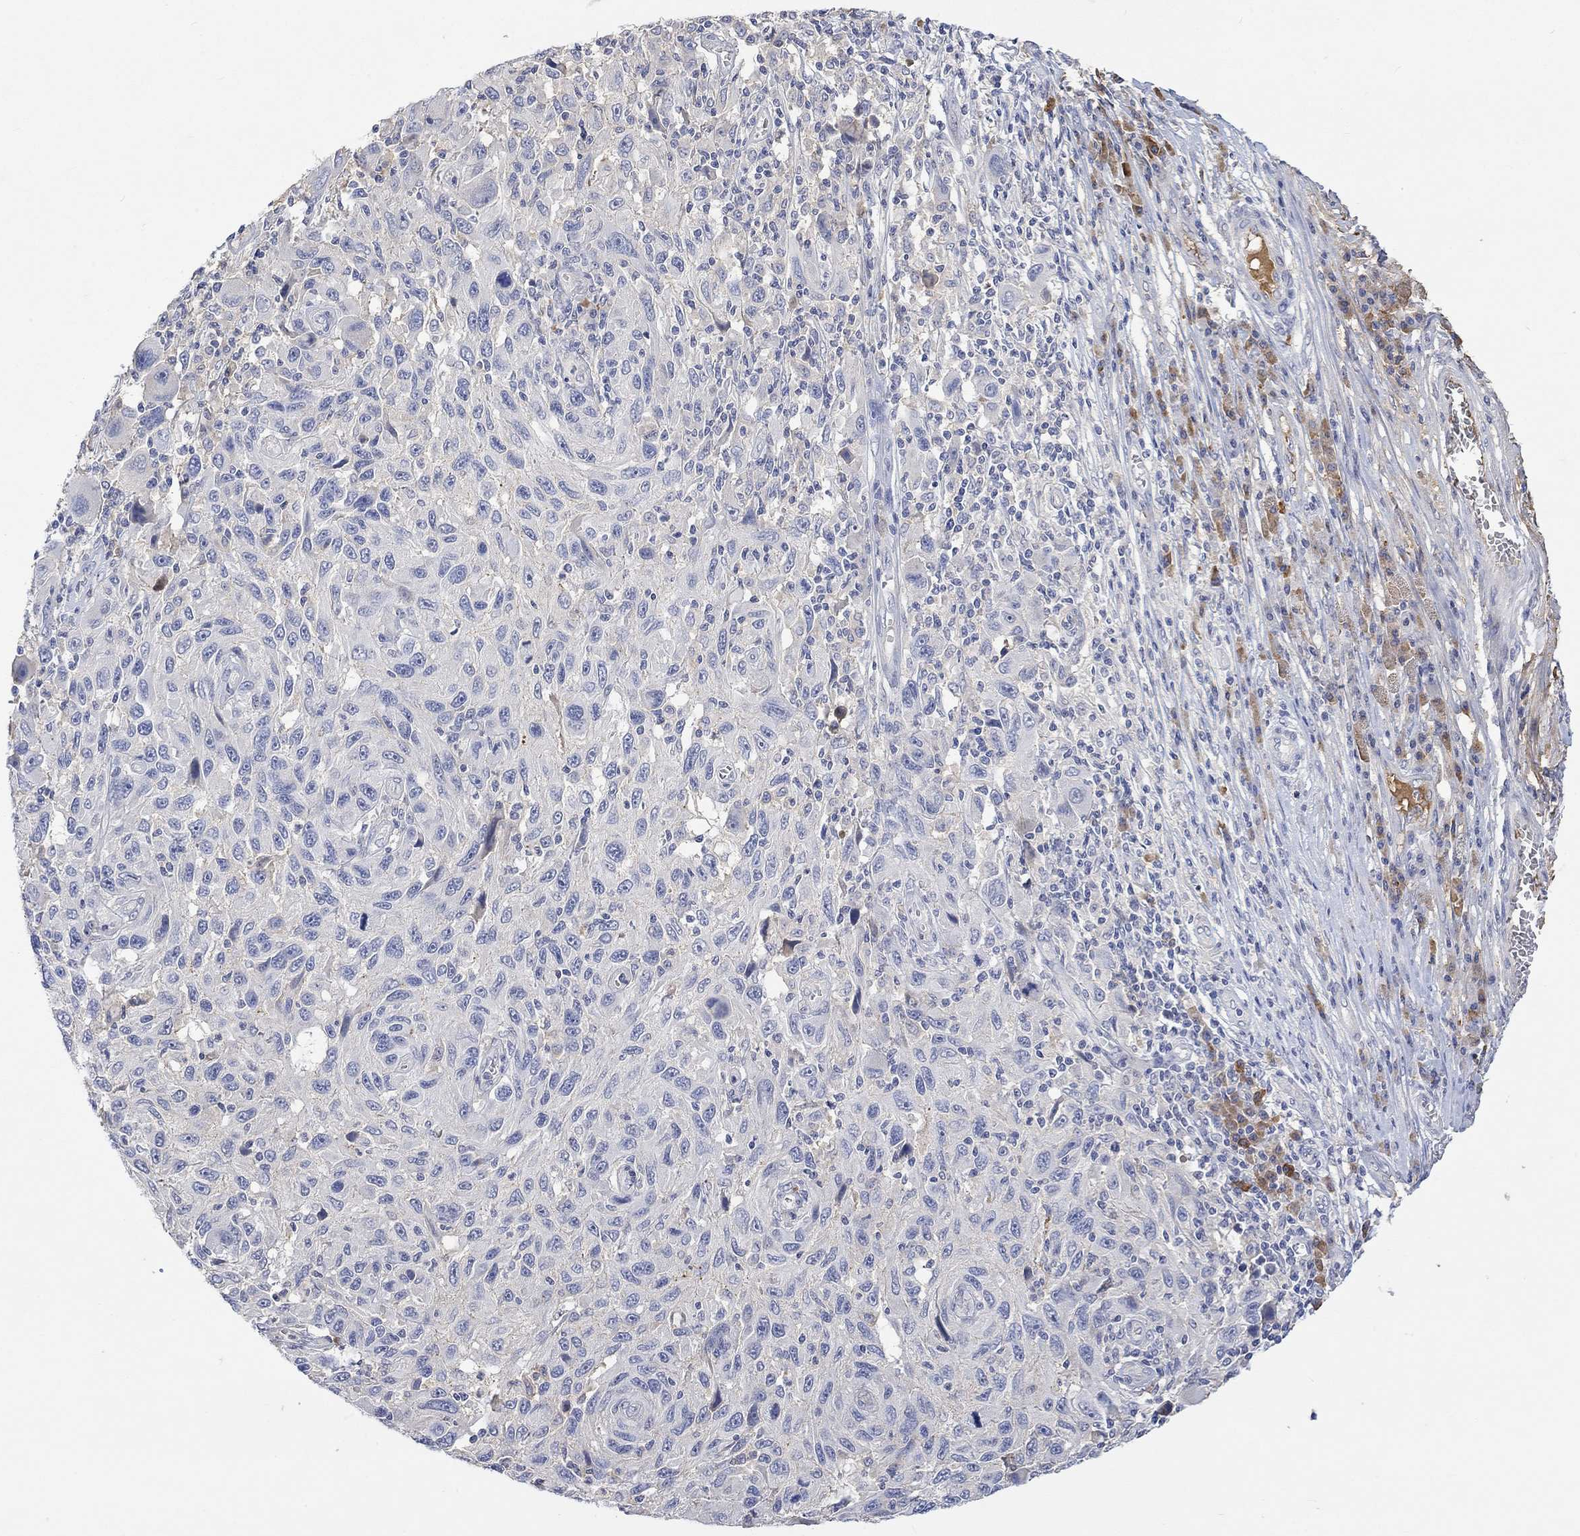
{"staining": {"intensity": "negative", "quantity": "none", "location": "none"}, "tissue": "melanoma", "cell_type": "Tumor cells", "image_type": "cancer", "snomed": [{"axis": "morphology", "description": "Malignant melanoma, NOS"}, {"axis": "topography", "description": "Skin"}], "caption": "There is no significant staining in tumor cells of melanoma. Brightfield microscopy of immunohistochemistry stained with DAB (3,3'-diaminobenzidine) (brown) and hematoxylin (blue), captured at high magnification.", "gene": "MSTN", "patient": {"sex": "male", "age": 53}}